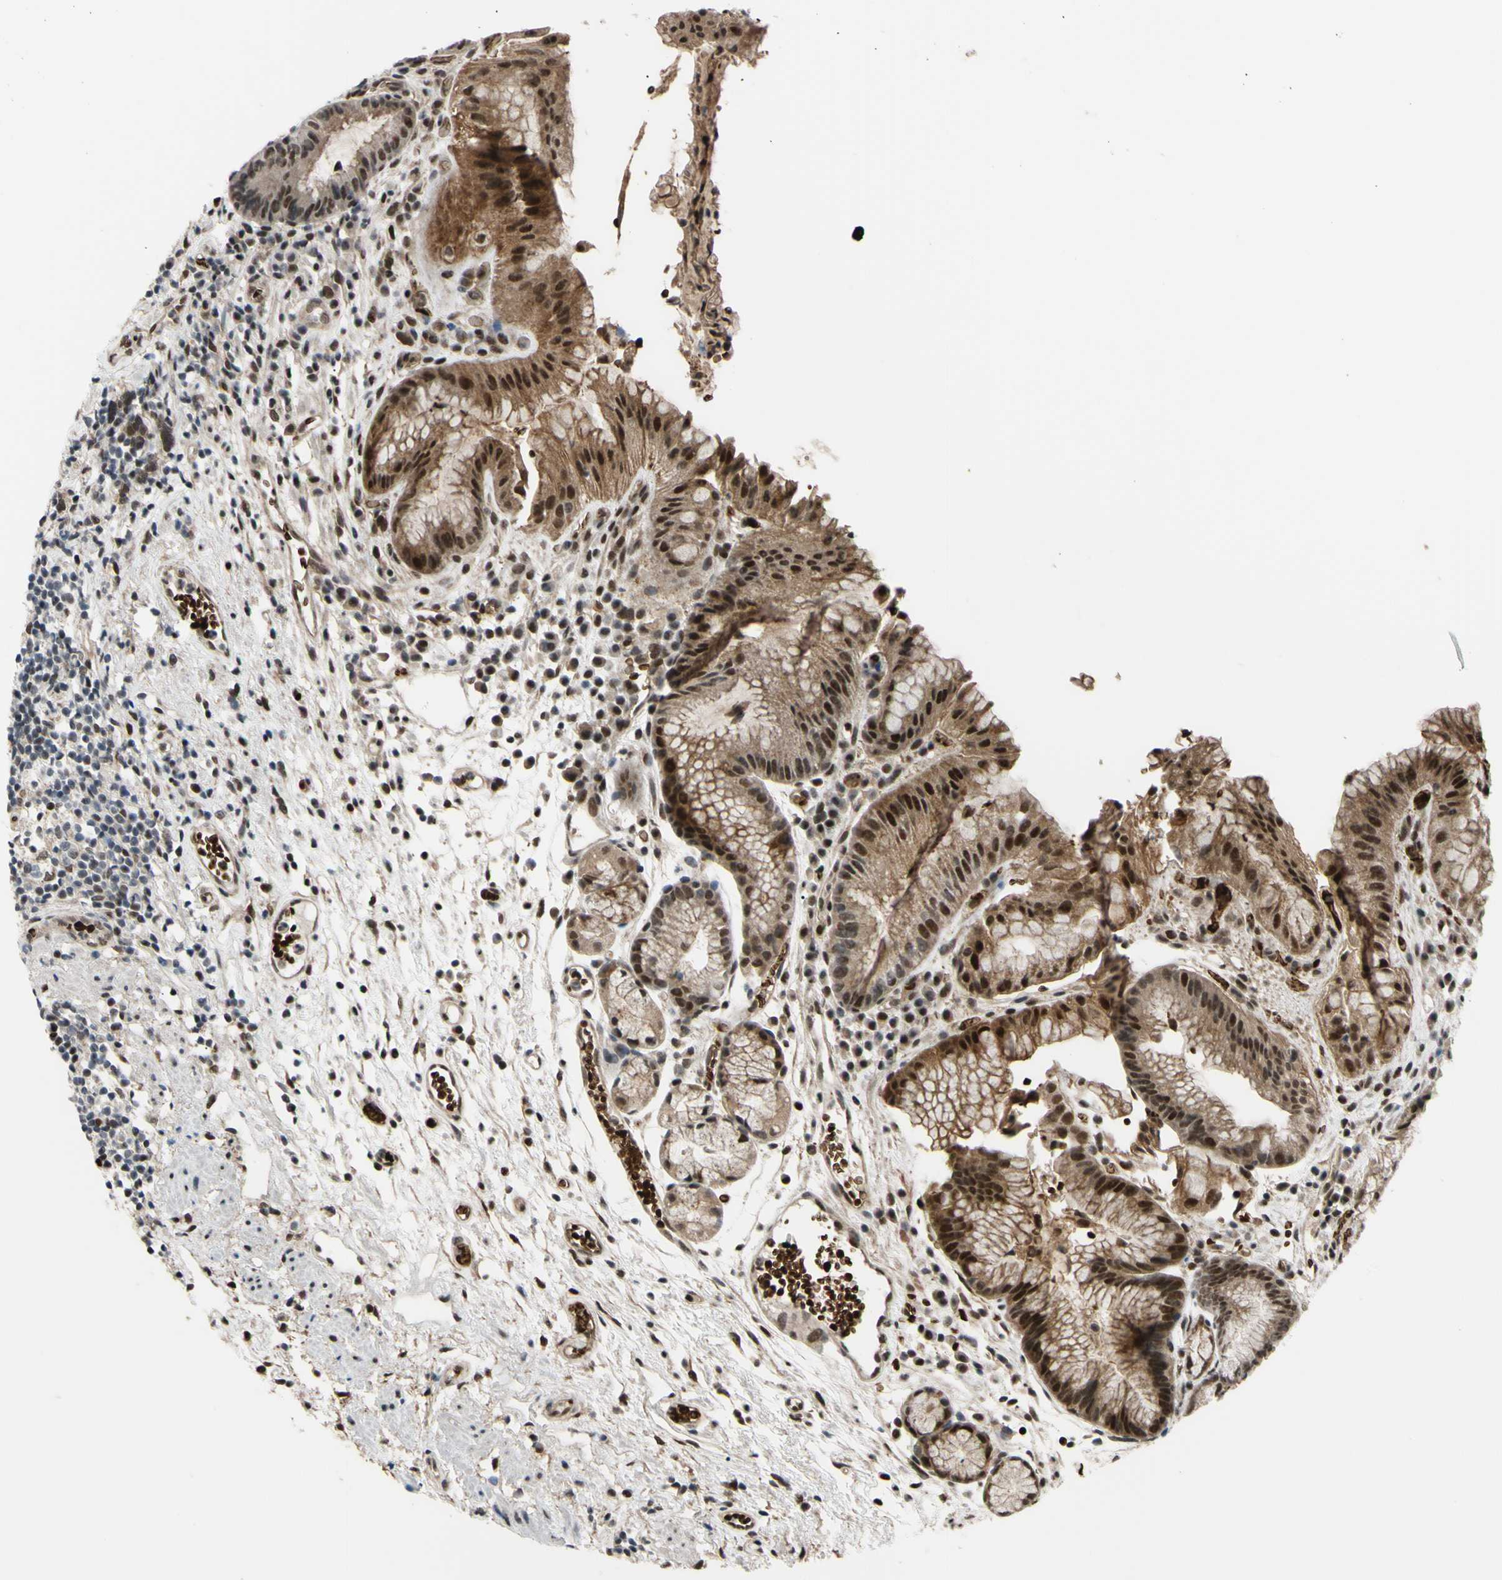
{"staining": {"intensity": "strong", "quantity": "25%-75%", "location": "cytoplasmic/membranous,nuclear"}, "tissue": "stomach", "cell_type": "Glandular cells", "image_type": "normal", "snomed": [{"axis": "morphology", "description": "Normal tissue, NOS"}, {"axis": "topography", "description": "Stomach, upper"}], "caption": "Normal stomach exhibits strong cytoplasmic/membranous,nuclear expression in about 25%-75% of glandular cells.", "gene": "THAP12", "patient": {"sex": "male", "age": 72}}